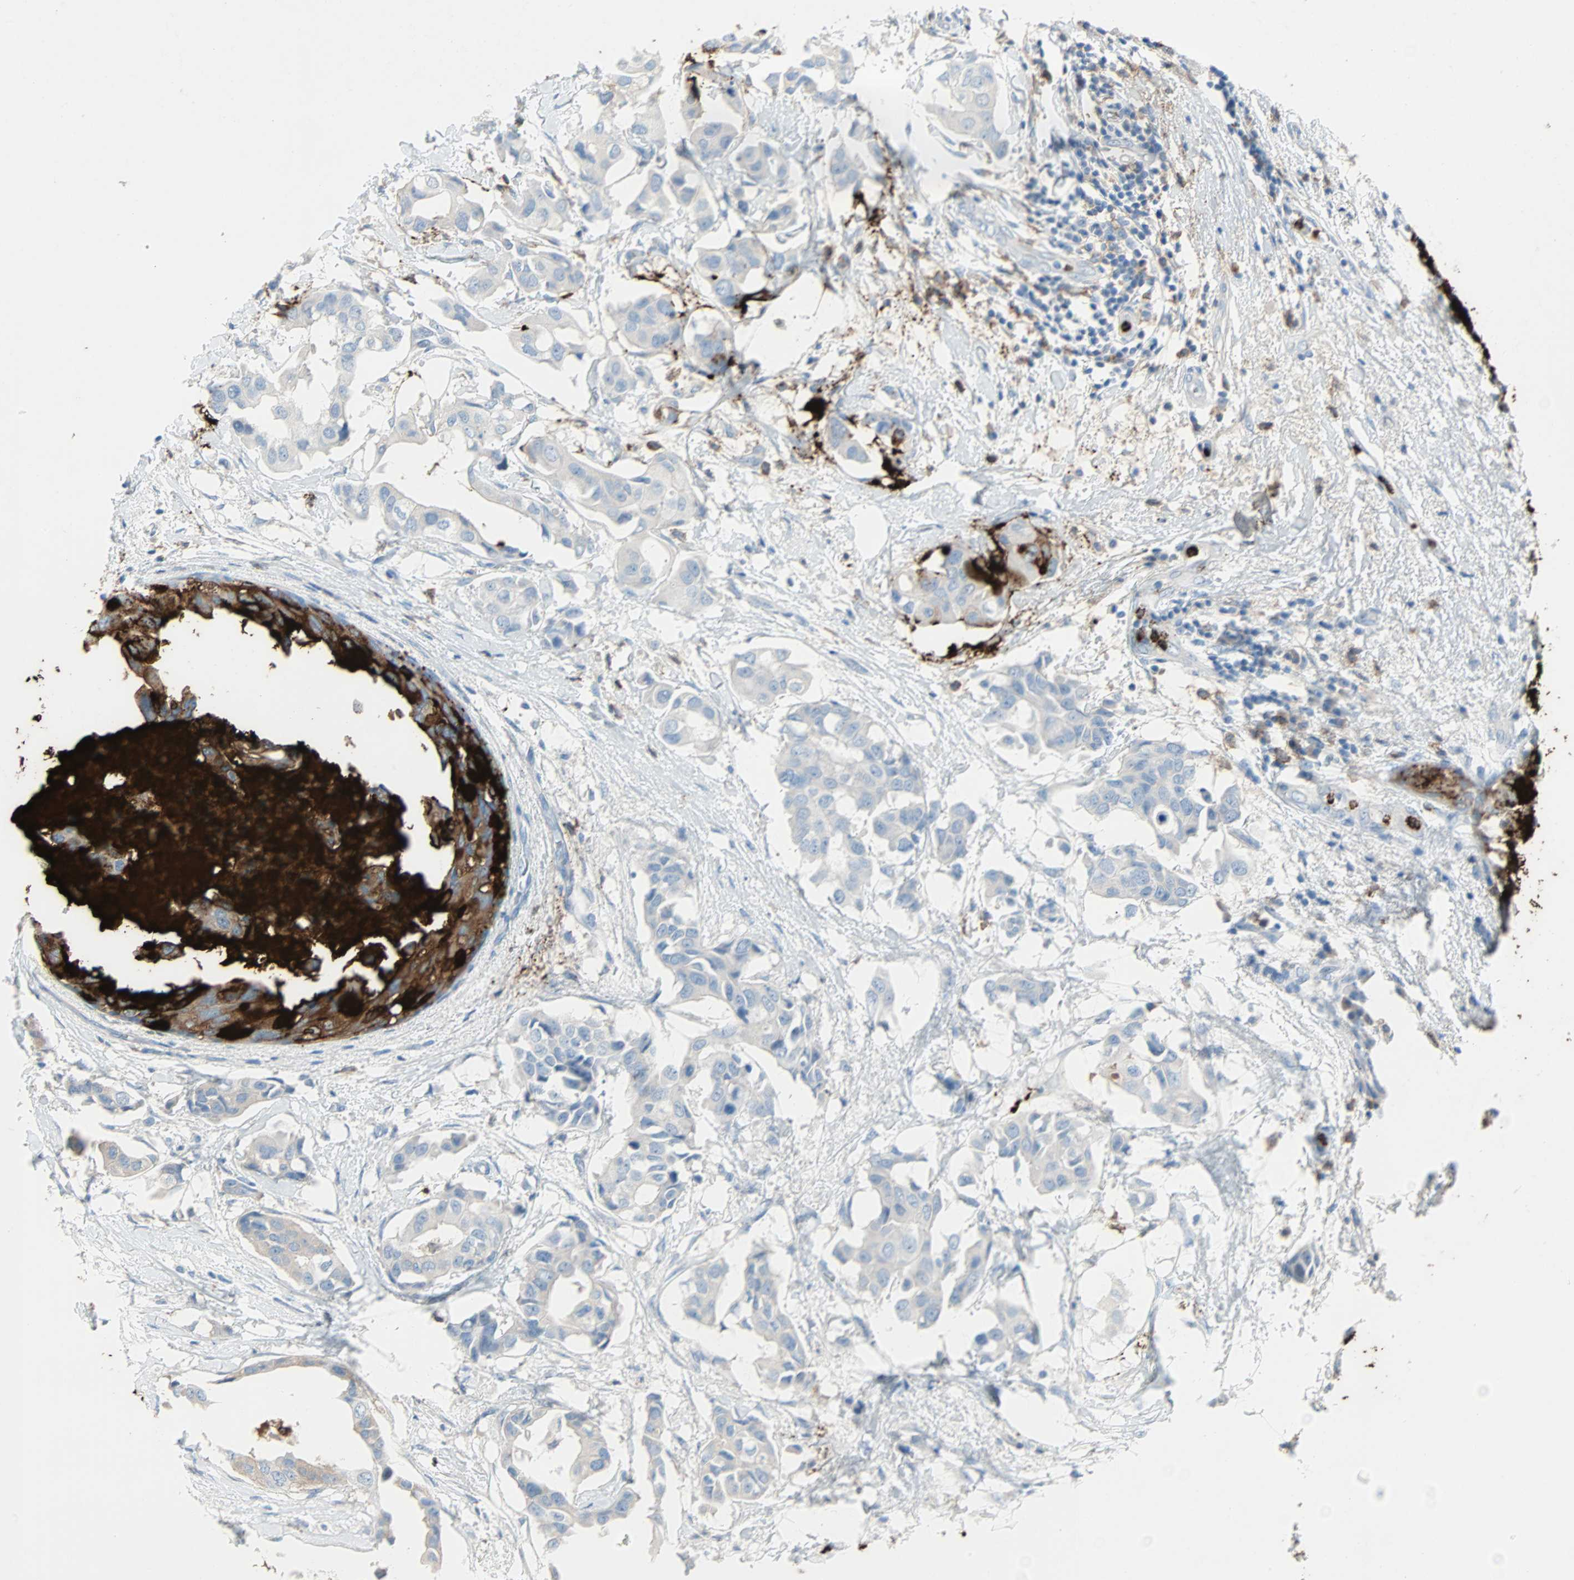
{"staining": {"intensity": "strong", "quantity": "<25%", "location": "cytoplasmic/membranous"}, "tissue": "breast cancer", "cell_type": "Tumor cells", "image_type": "cancer", "snomed": [{"axis": "morphology", "description": "Duct carcinoma"}, {"axis": "topography", "description": "Breast"}], "caption": "IHC staining of breast cancer, which reveals medium levels of strong cytoplasmic/membranous positivity in approximately <25% of tumor cells indicating strong cytoplasmic/membranous protein expression. The staining was performed using DAB (brown) for protein detection and nuclei were counterstained in hematoxylin (blue).", "gene": "CLEC4A", "patient": {"sex": "female", "age": 40}}